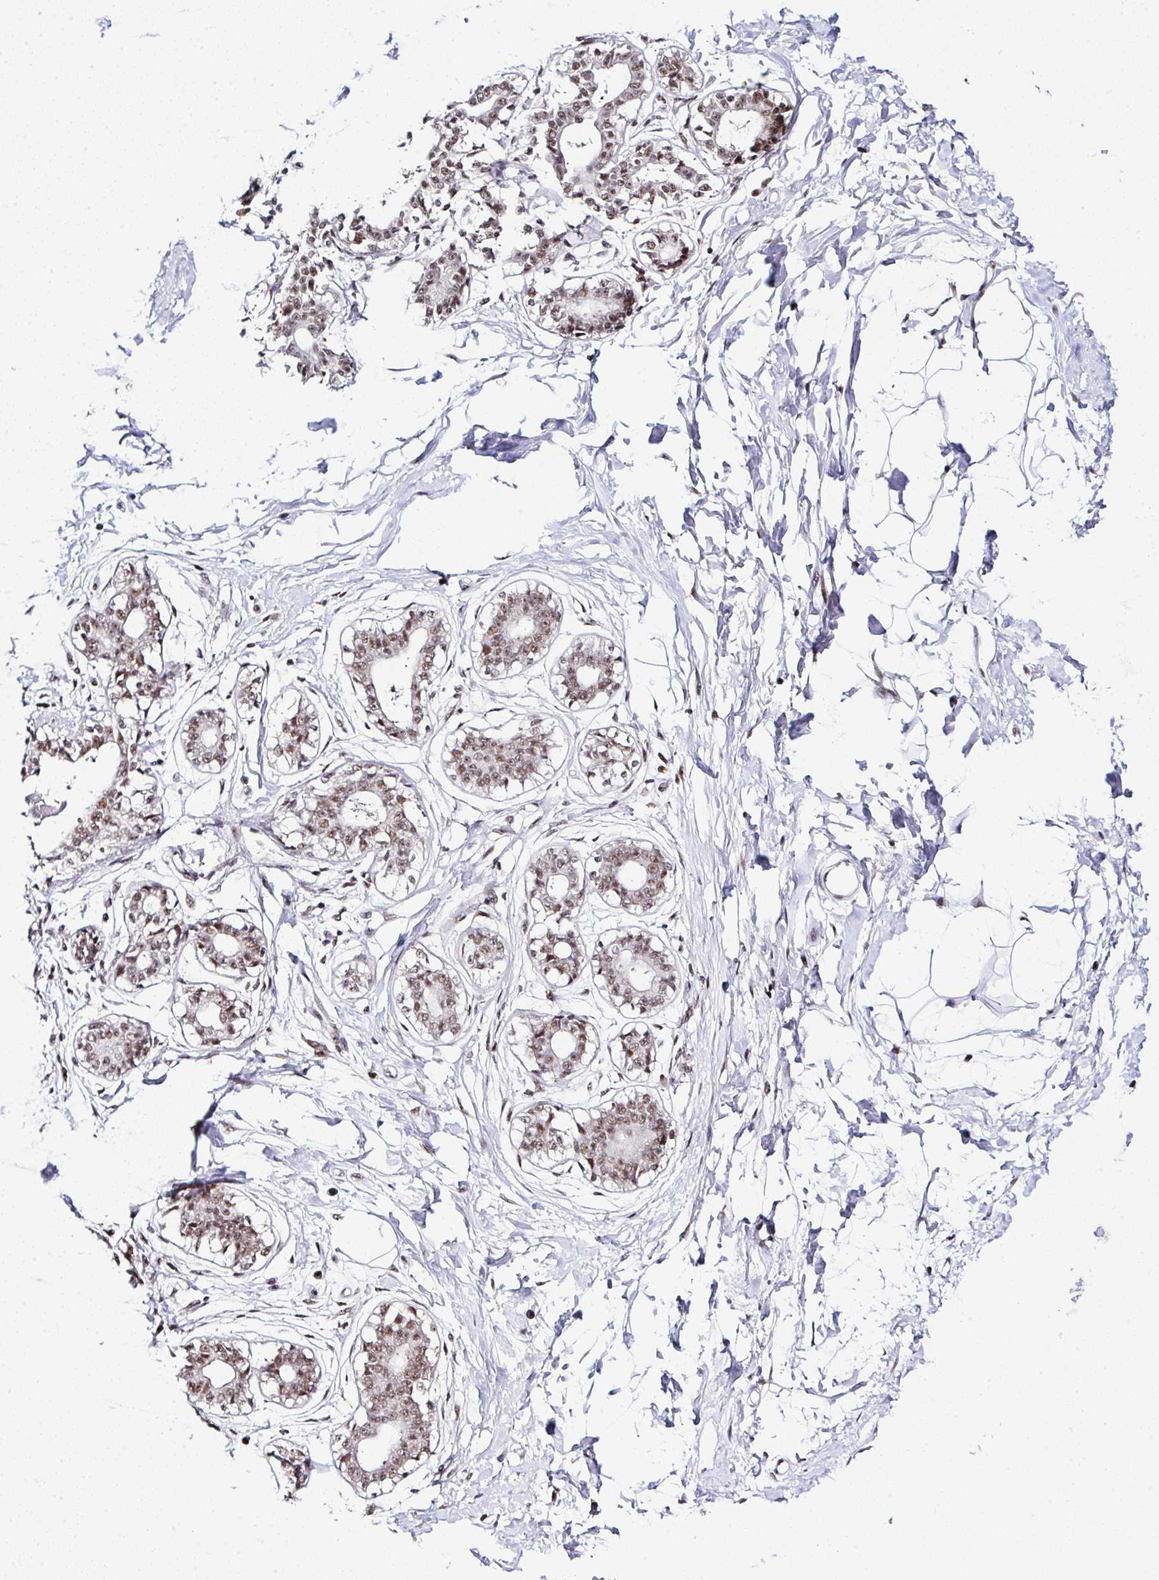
{"staining": {"intensity": "negative", "quantity": "none", "location": "none"}, "tissue": "breast", "cell_type": "Adipocytes", "image_type": "normal", "snomed": [{"axis": "morphology", "description": "Normal tissue, NOS"}, {"axis": "topography", "description": "Breast"}], "caption": "A micrograph of breast stained for a protein displays no brown staining in adipocytes.", "gene": "PTPN2", "patient": {"sex": "female", "age": 45}}